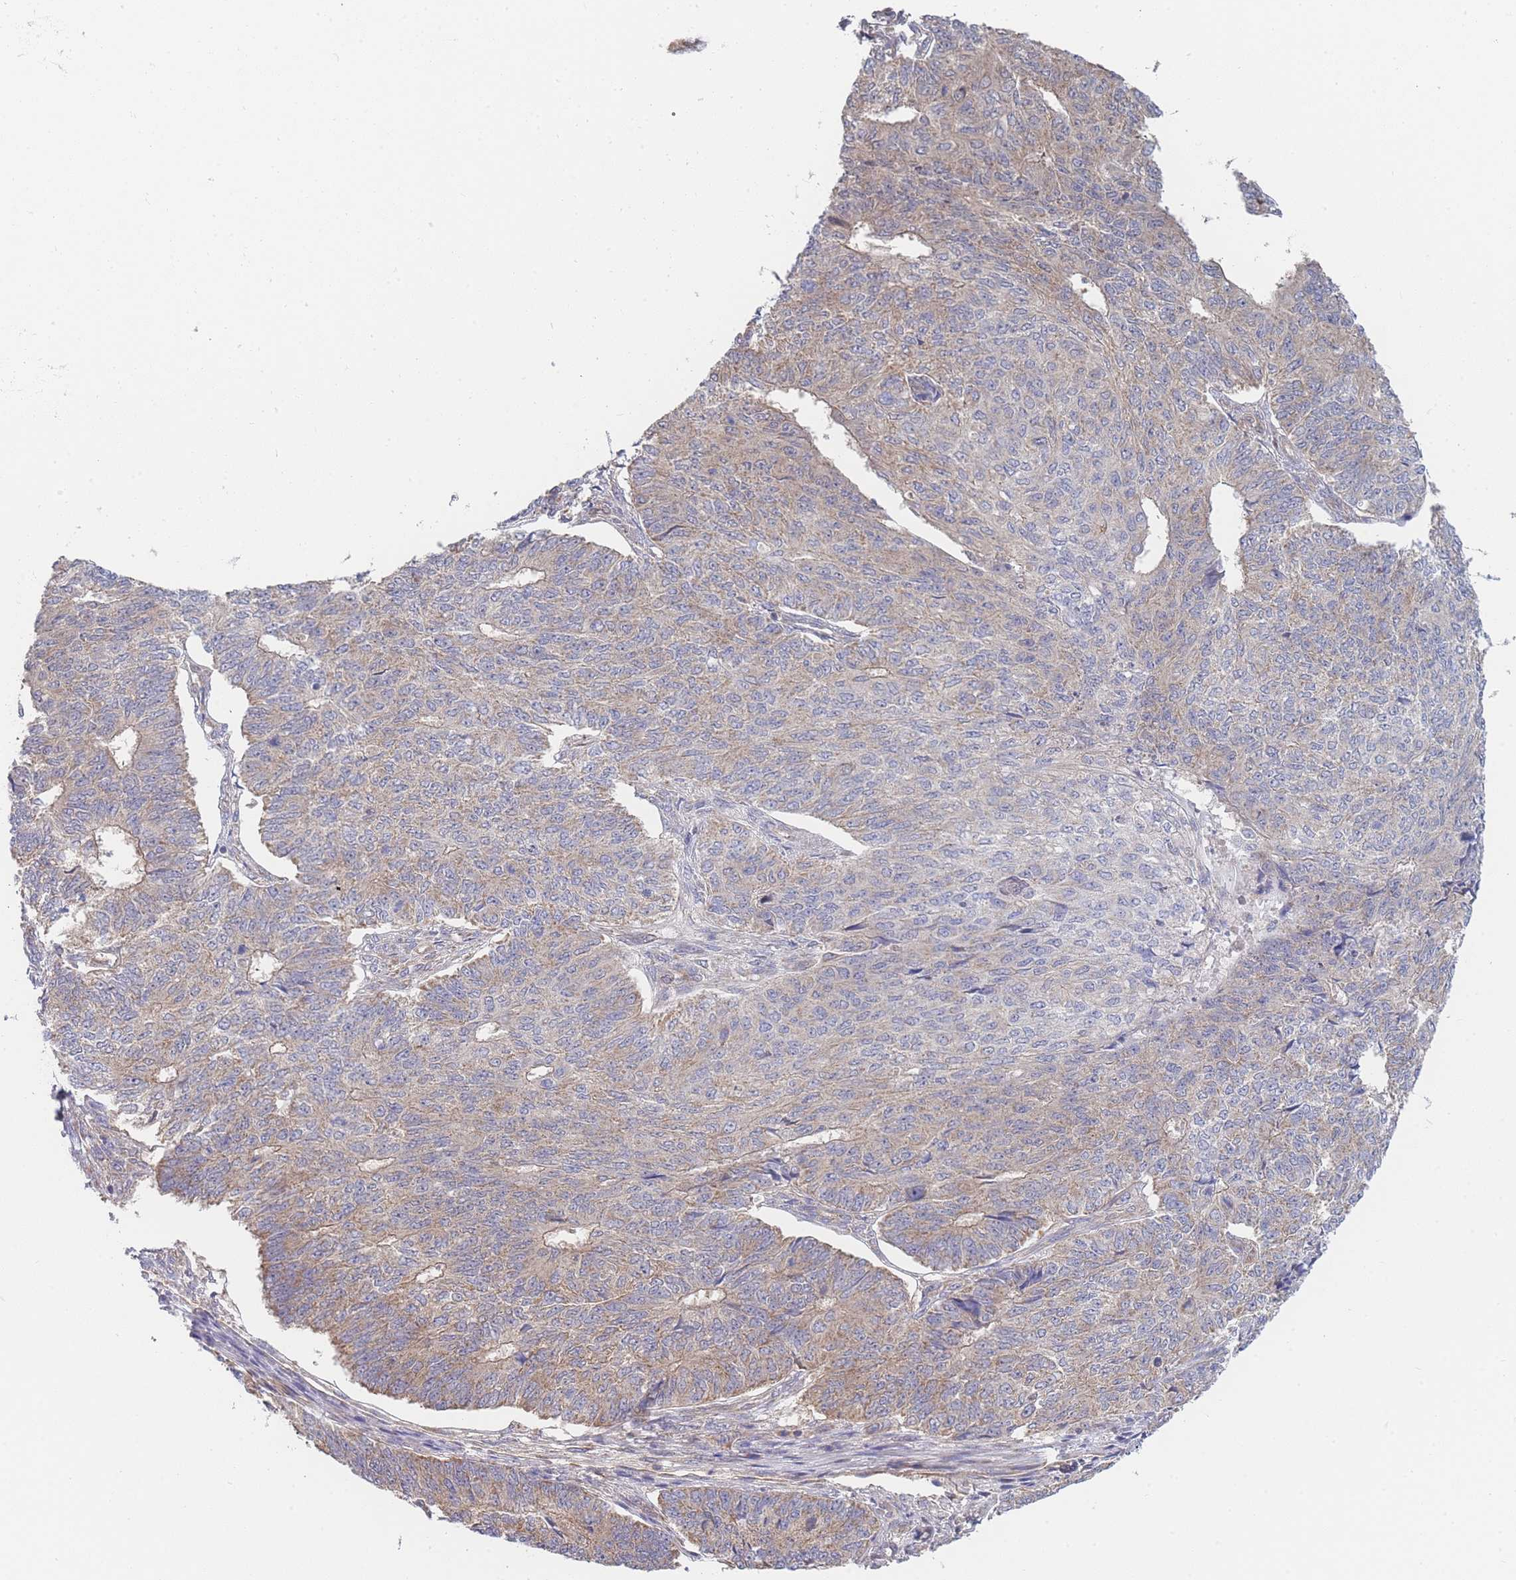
{"staining": {"intensity": "moderate", "quantity": "25%-75%", "location": "cytoplasmic/membranous"}, "tissue": "endometrial cancer", "cell_type": "Tumor cells", "image_type": "cancer", "snomed": [{"axis": "morphology", "description": "Adenocarcinoma, NOS"}, {"axis": "topography", "description": "Endometrium"}], "caption": "A photomicrograph showing moderate cytoplasmic/membranous expression in about 25%-75% of tumor cells in endometrial adenocarcinoma, as visualized by brown immunohistochemical staining.", "gene": "MRPS18B", "patient": {"sex": "female", "age": 32}}